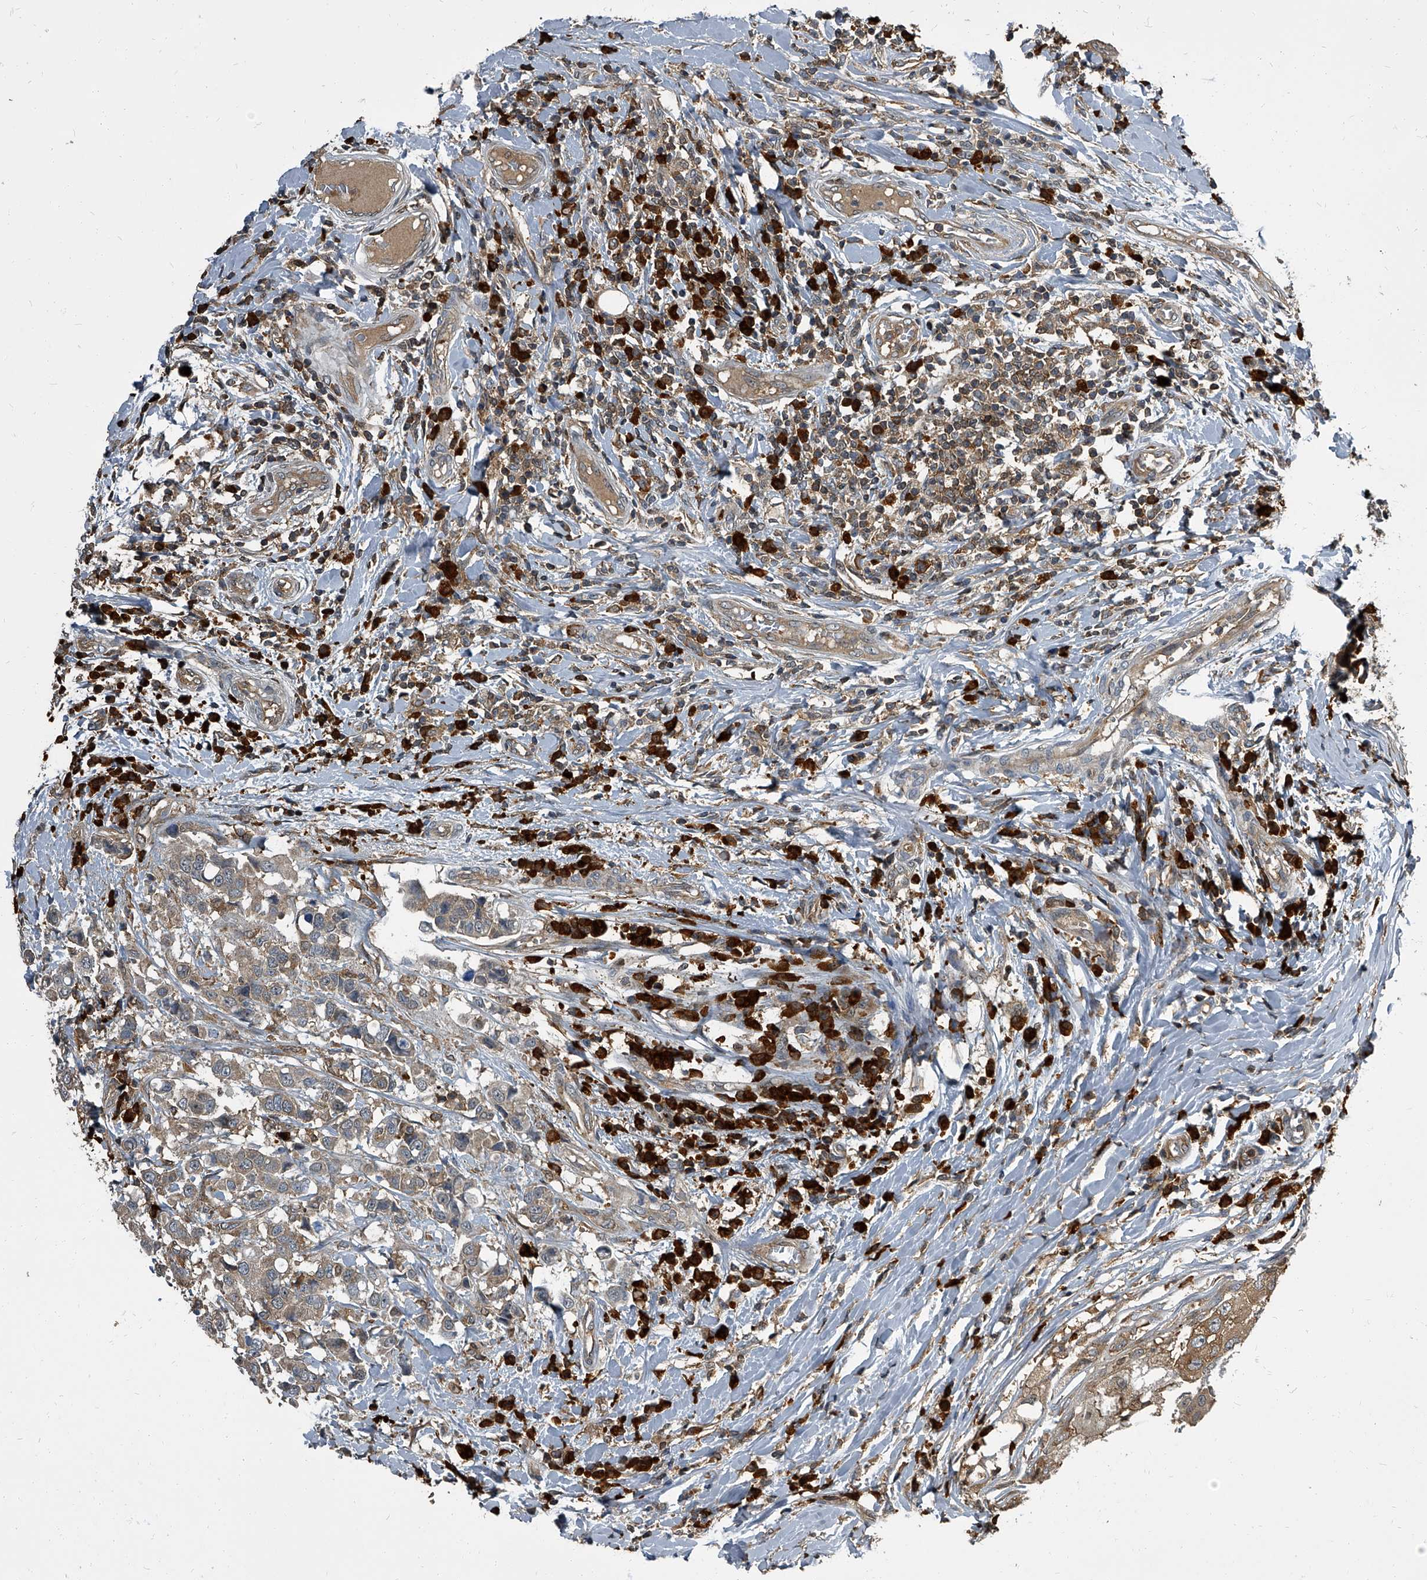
{"staining": {"intensity": "moderate", "quantity": "25%-75%", "location": "cytoplasmic/membranous"}, "tissue": "breast cancer", "cell_type": "Tumor cells", "image_type": "cancer", "snomed": [{"axis": "morphology", "description": "Duct carcinoma"}, {"axis": "topography", "description": "Breast"}], "caption": "This micrograph demonstrates breast cancer (invasive ductal carcinoma) stained with immunohistochemistry to label a protein in brown. The cytoplasmic/membranous of tumor cells show moderate positivity for the protein. Nuclei are counter-stained blue.", "gene": "CDV3", "patient": {"sex": "female", "age": 27}}